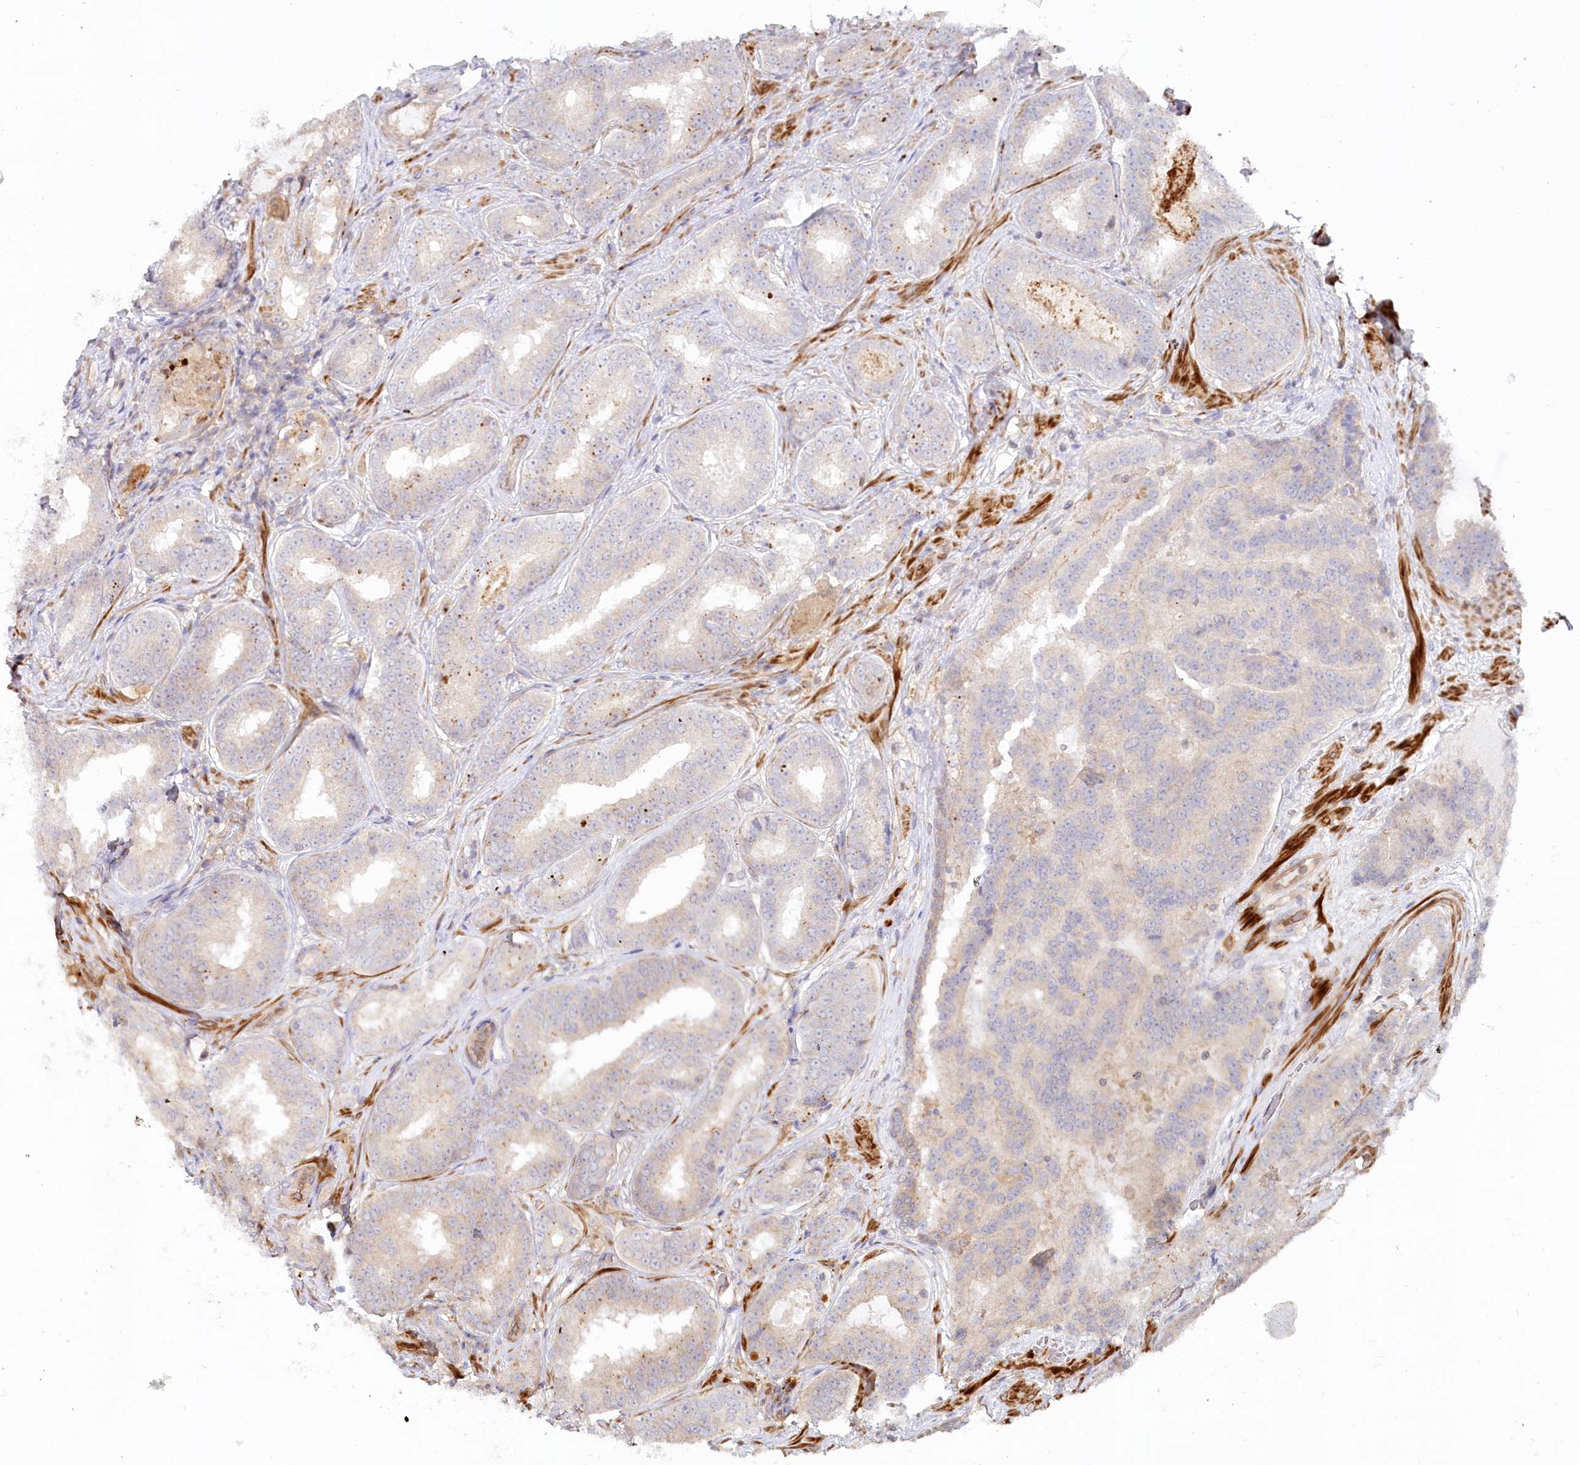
{"staining": {"intensity": "weak", "quantity": "25%-75%", "location": "cytoplasmic/membranous"}, "tissue": "prostate cancer", "cell_type": "Tumor cells", "image_type": "cancer", "snomed": [{"axis": "morphology", "description": "Adenocarcinoma, High grade"}, {"axis": "topography", "description": "Prostate"}], "caption": "Immunohistochemistry (DAB) staining of adenocarcinoma (high-grade) (prostate) shows weak cytoplasmic/membranous protein staining in approximately 25%-75% of tumor cells.", "gene": "GBE1", "patient": {"sex": "male", "age": 57}}